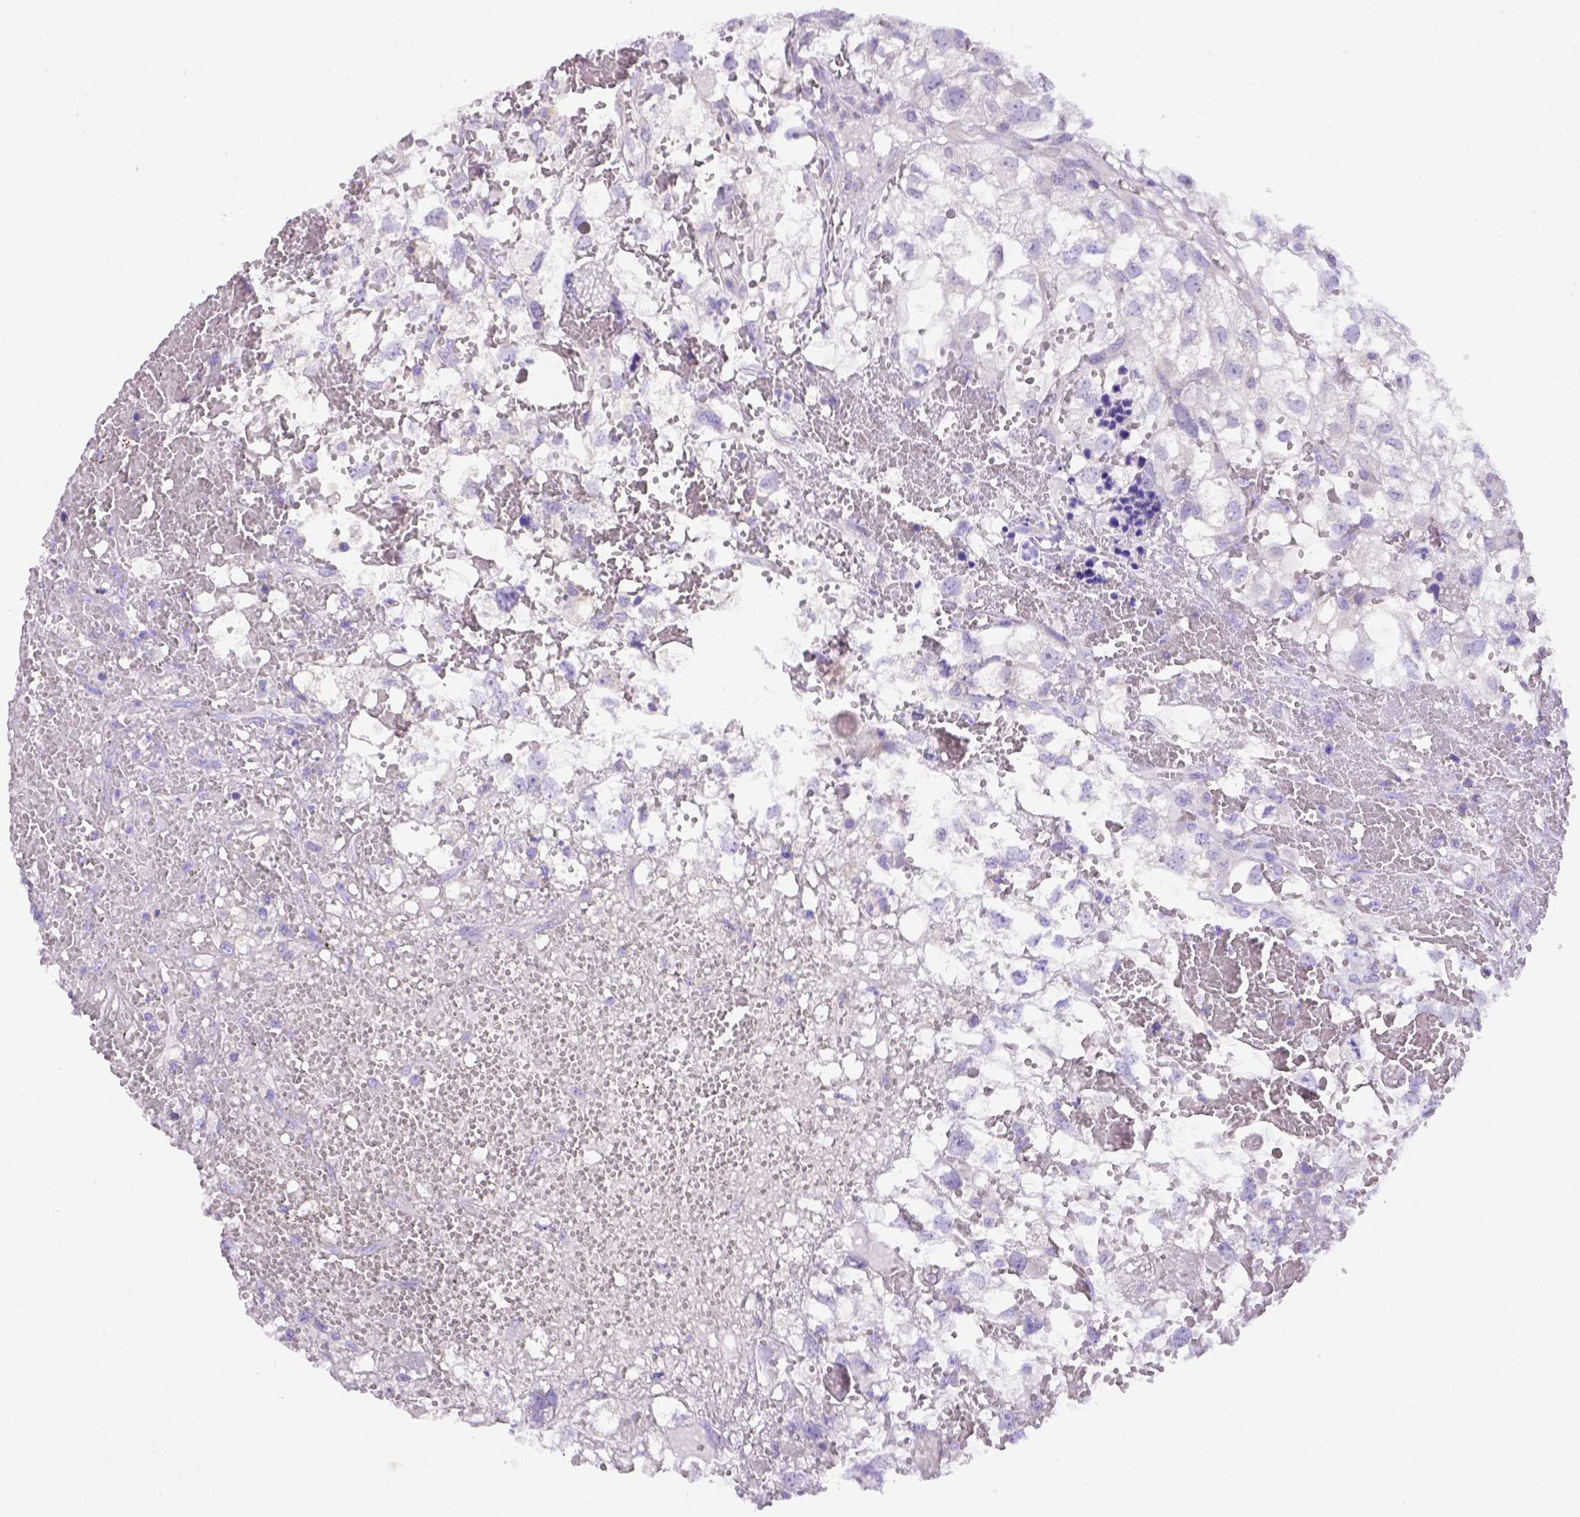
{"staining": {"intensity": "negative", "quantity": "none", "location": "none"}, "tissue": "renal cancer", "cell_type": "Tumor cells", "image_type": "cancer", "snomed": [{"axis": "morphology", "description": "Adenocarcinoma, NOS"}, {"axis": "topography", "description": "Kidney"}], "caption": "Human renal adenocarcinoma stained for a protein using immunohistochemistry reveals no expression in tumor cells.", "gene": "FOXI1", "patient": {"sex": "male", "age": 56}}